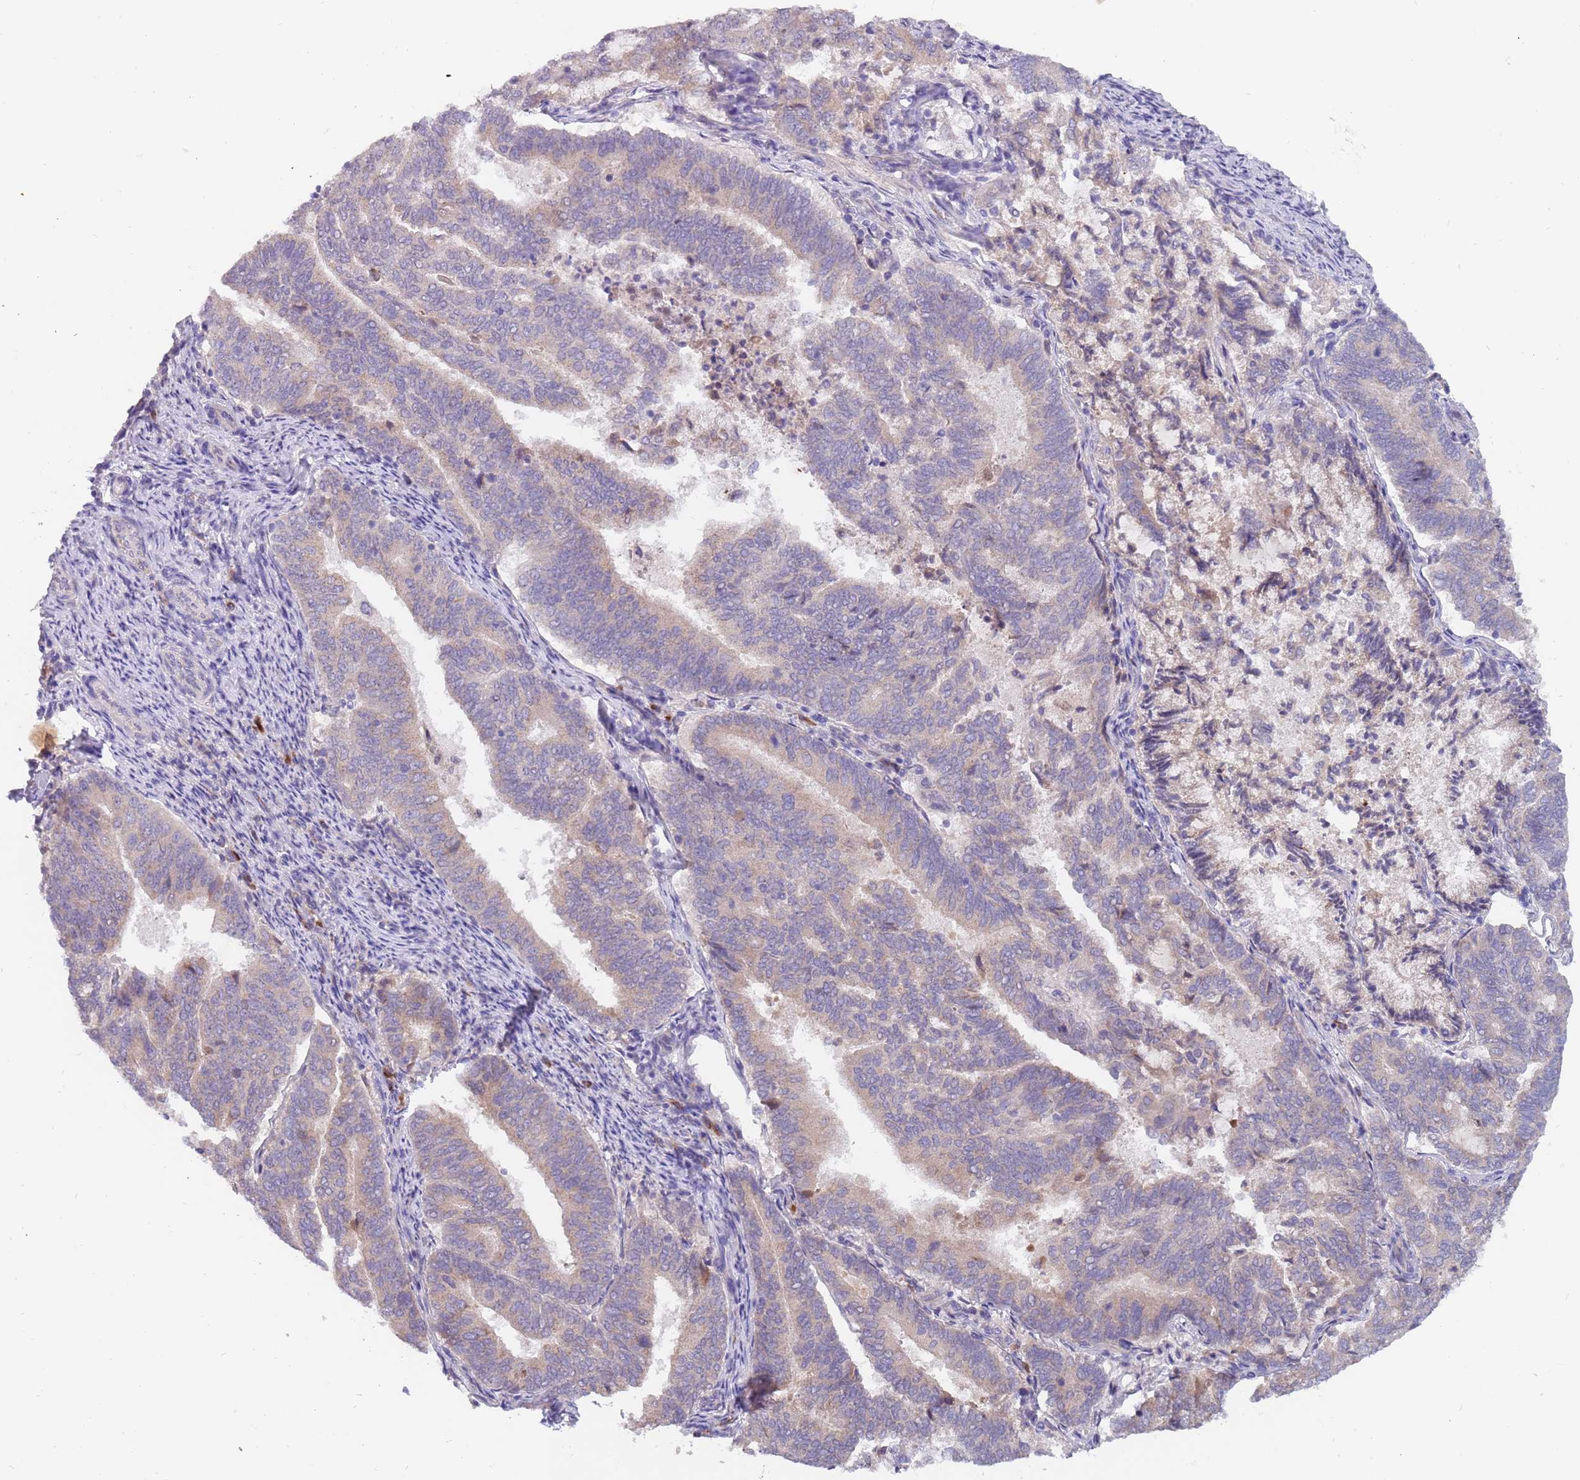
{"staining": {"intensity": "weak", "quantity": "<25%", "location": "cytoplasmic/membranous"}, "tissue": "endometrial cancer", "cell_type": "Tumor cells", "image_type": "cancer", "snomed": [{"axis": "morphology", "description": "Adenocarcinoma, NOS"}, {"axis": "topography", "description": "Endometrium"}], "caption": "Tumor cells are negative for brown protein staining in adenocarcinoma (endometrial). Nuclei are stained in blue.", "gene": "ZNF746", "patient": {"sex": "female", "age": 80}}